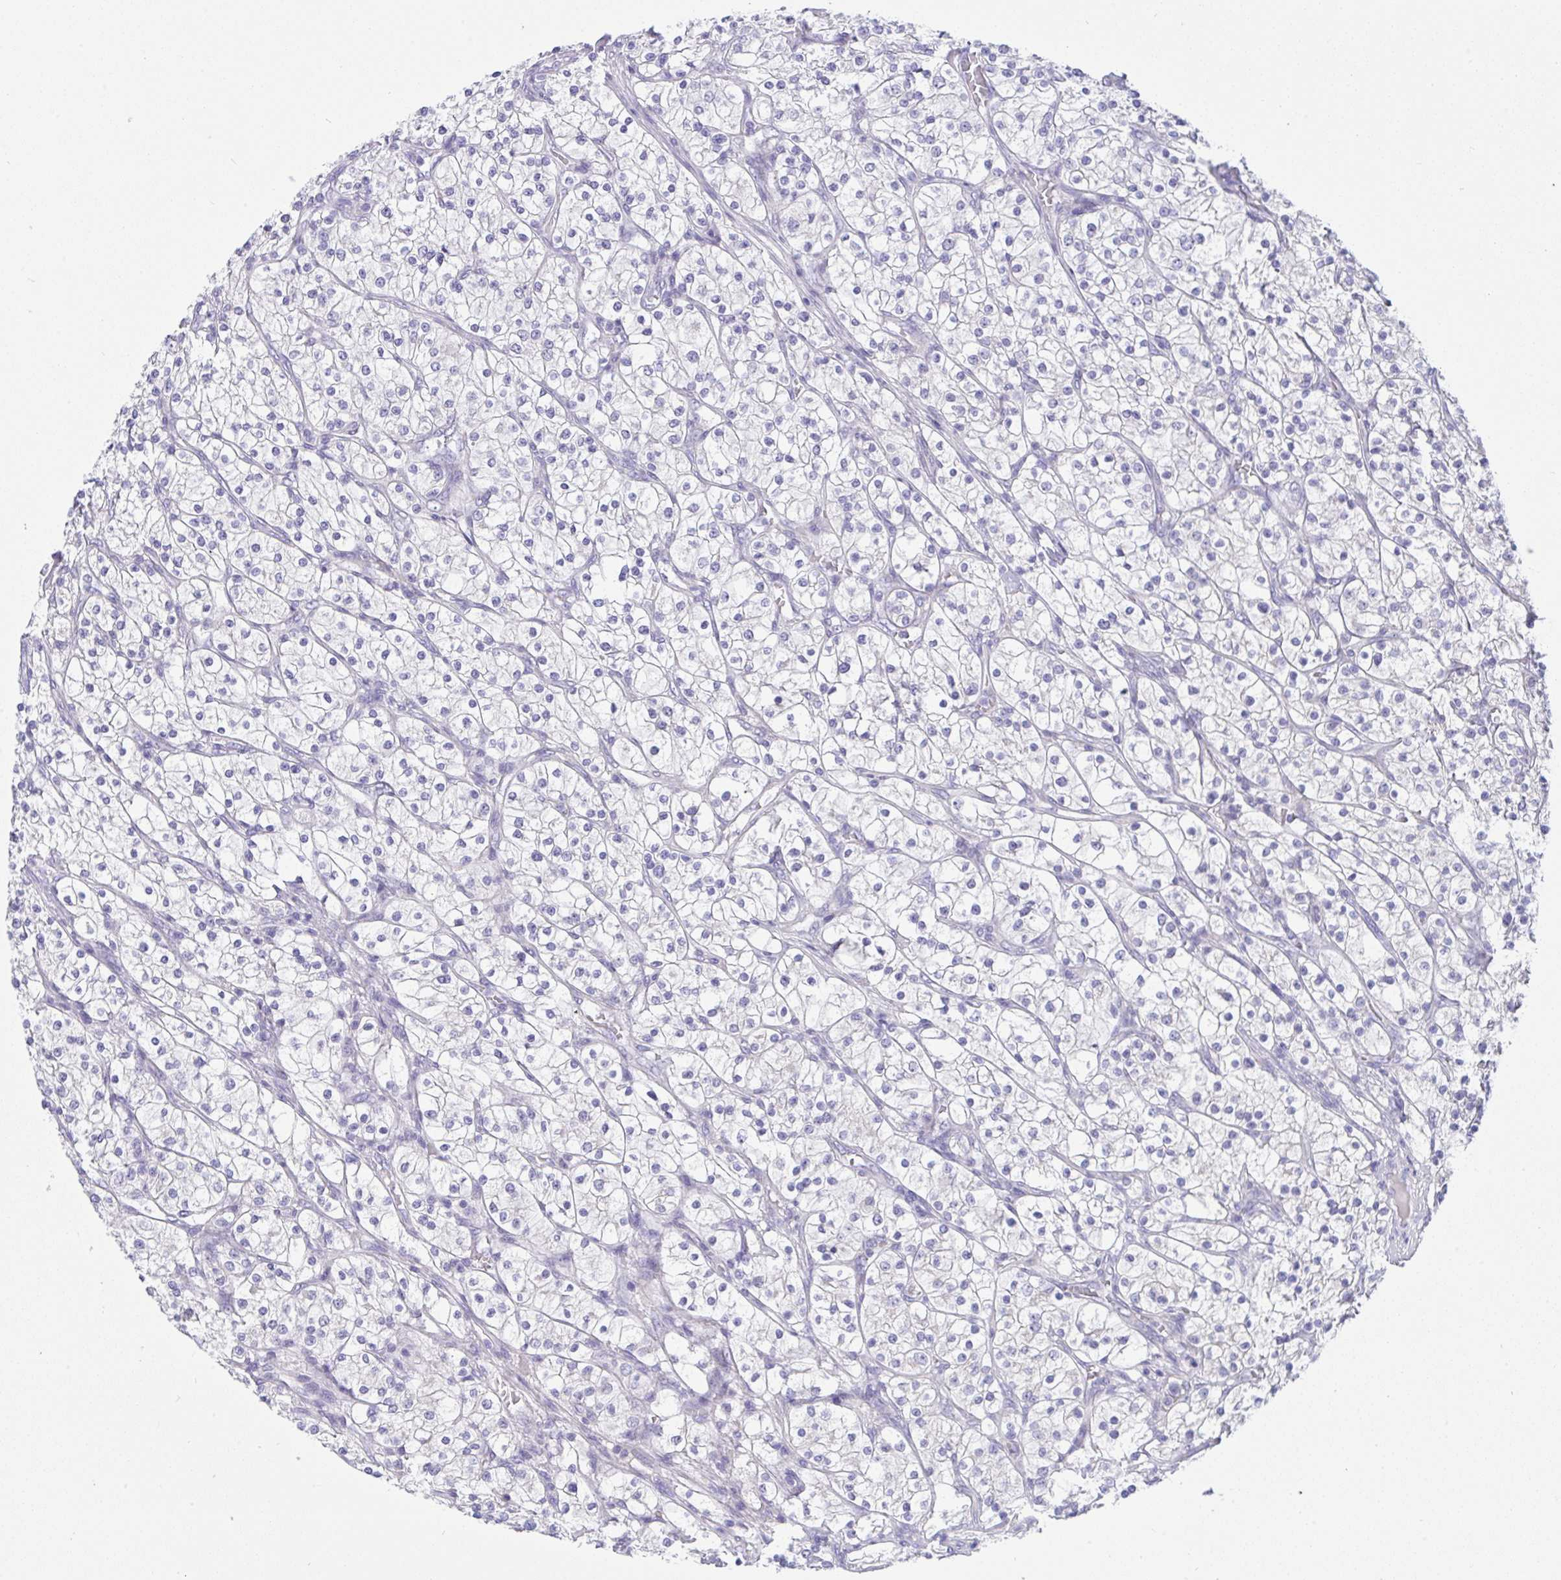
{"staining": {"intensity": "negative", "quantity": "none", "location": "none"}, "tissue": "renal cancer", "cell_type": "Tumor cells", "image_type": "cancer", "snomed": [{"axis": "morphology", "description": "Adenocarcinoma, NOS"}, {"axis": "topography", "description": "Kidney"}], "caption": "The IHC photomicrograph has no significant expression in tumor cells of renal cancer tissue.", "gene": "TMEM41A", "patient": {"sex": "male", "age": 80}}